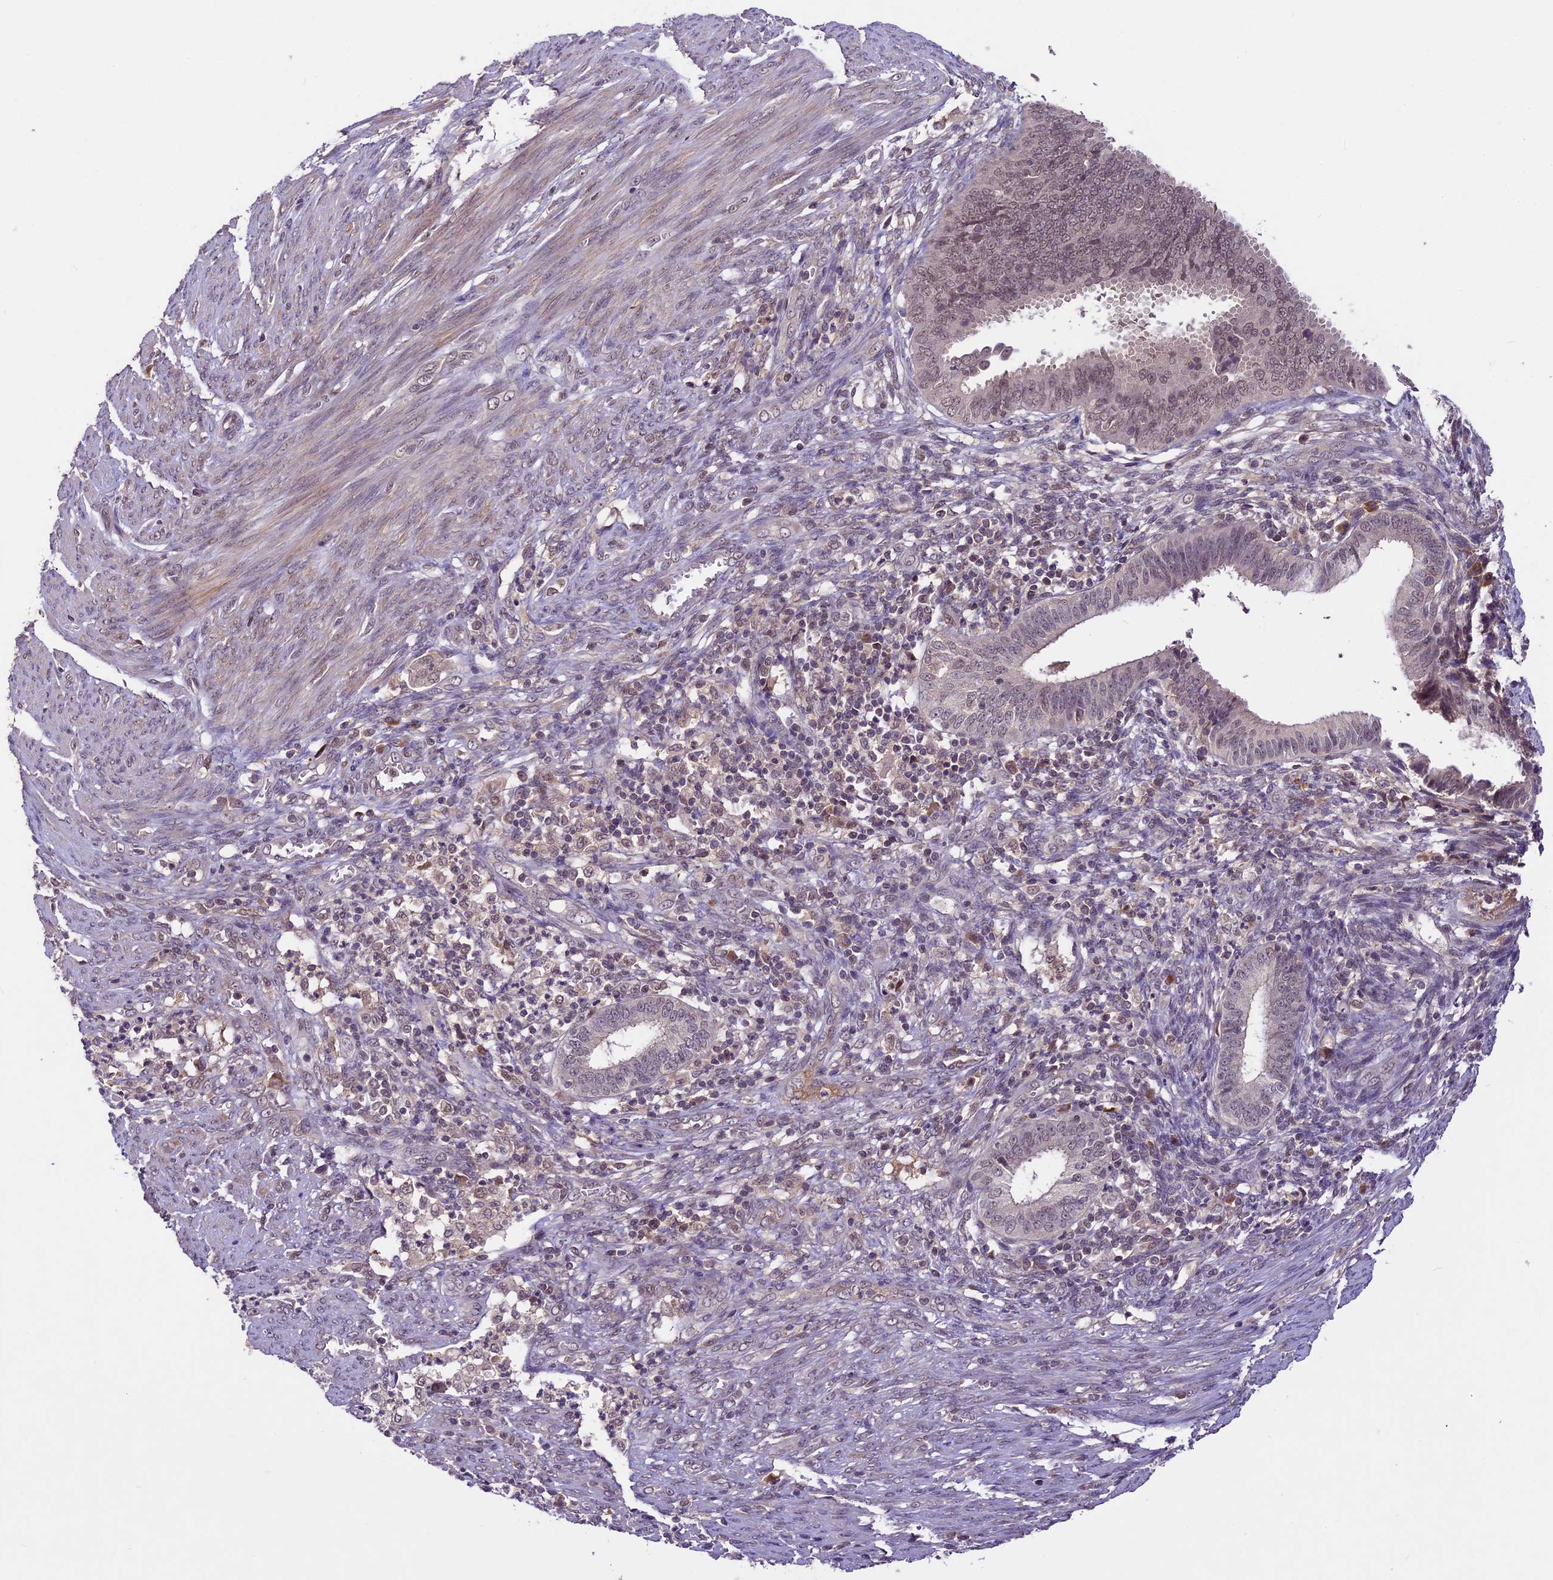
{"staining": {"intensity": "weak", "quantity": "<25%", "location": "nuclear"}, "tissue": "endometrial cancer", "cell_type": "Tumor cells", "image_type": "cancer", "snomed": [{"axis": "morphology", "description": "Adenocarcinoma, NOS"}, {"axis": "topography", "description": "Endometrium"}], "caption": "DAB immunohistochemical staining of human endometrial cancer (adenocarcinoma) reveals no significant staining in tumor cells. Nuclei are stained in blue.", "gene": "ATP10A", "patient": {"sex": "female", "age": 51}}